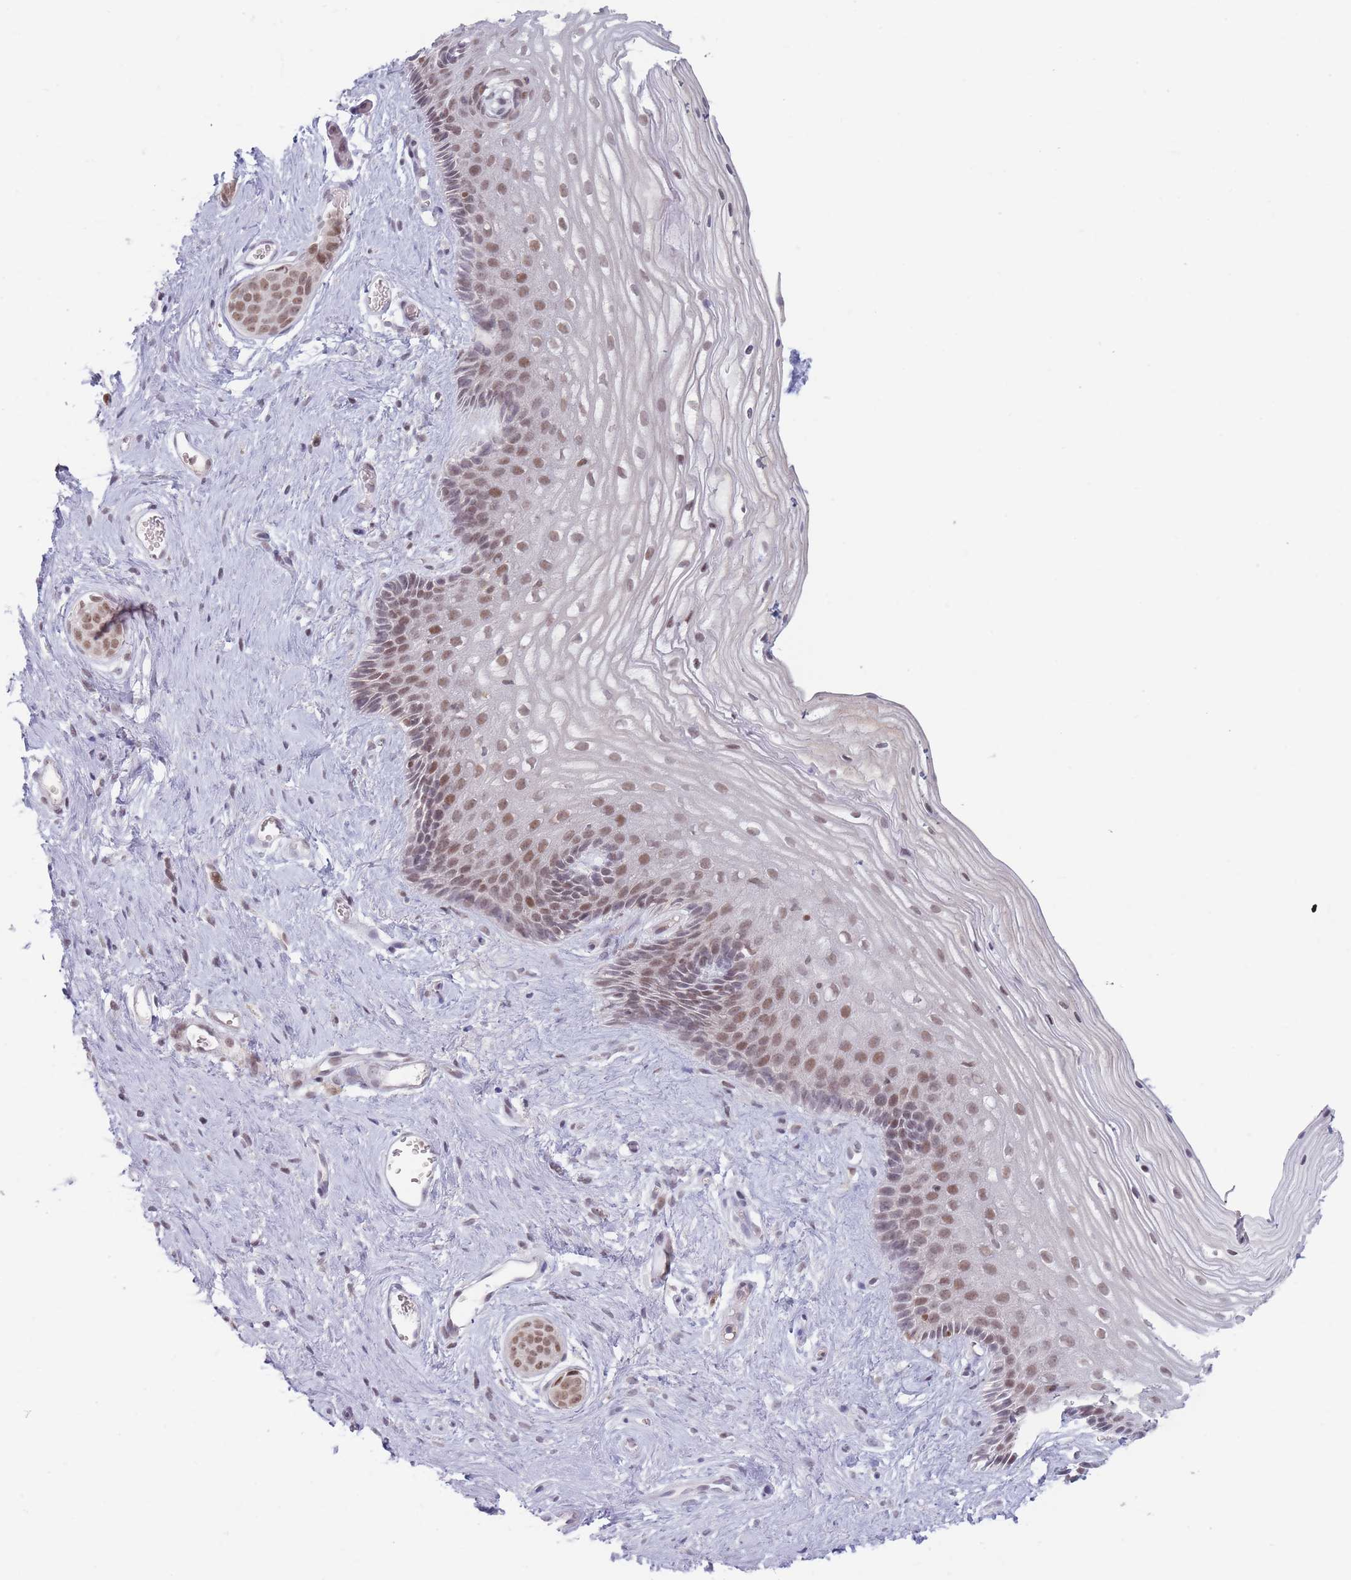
{"staining": {"intensity": "moderate", "quantity": "25%-75%", "location": "nuclear"}, "tissue": "vagina", "cell_type": "Squamous epithelial cells", "image_type": "normal", "snomed": [{"axis": "morphology", "description": "Normal tissue, NOS"}, {"axis": "topography", "description": "Vagina"}], "caption": "Benign vagina reveals moderate nuclear positivity in approximately 25%-75% of squamous epithelial cells, visualized by immunohistochemistry.", "gene": "ARID3B", "patient": {"sex": "female", "age": 47}}